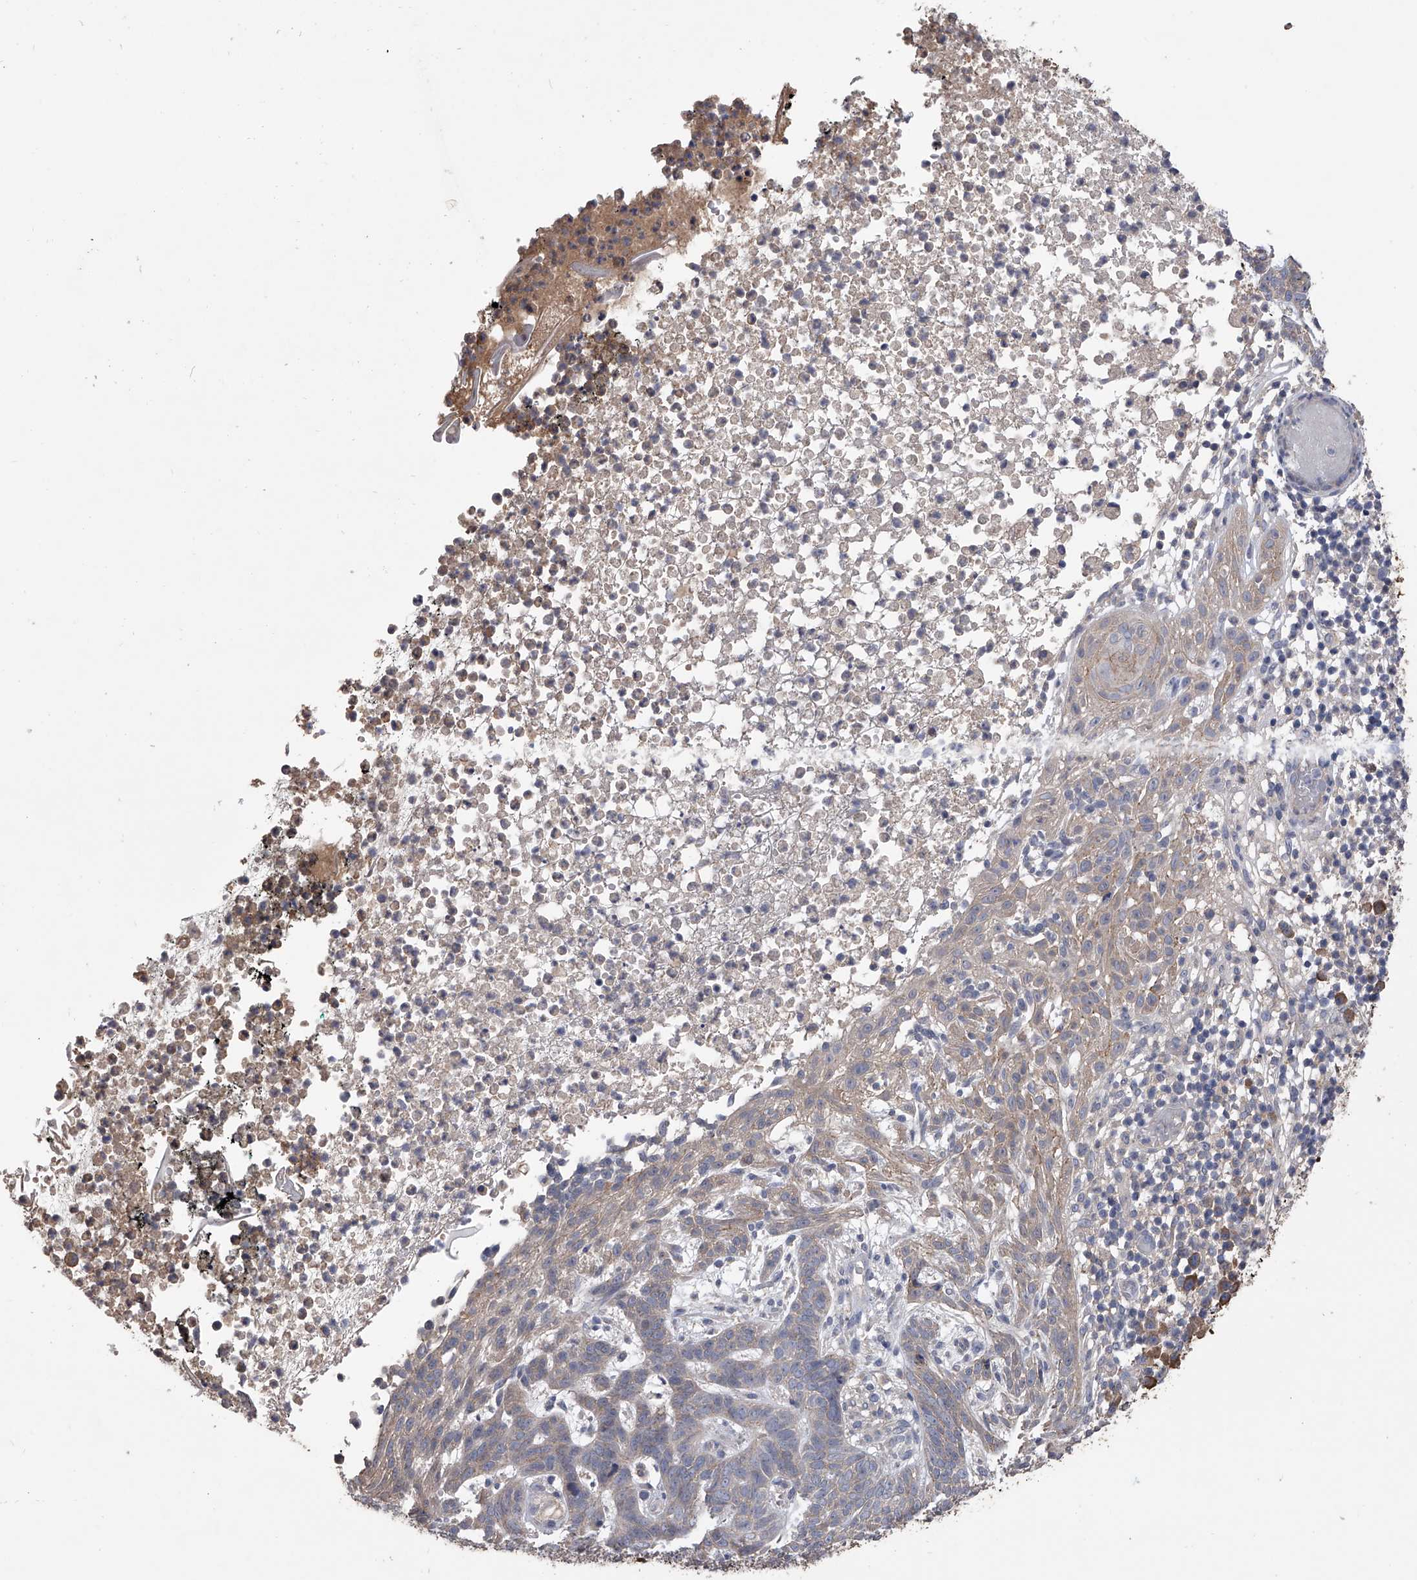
{"staining": {"intensity": "weak", "quantity": "<25%", "location": "cytoplasmic/membranous"}, "tissue": "skin cancer", "cell_type": "Tumor cells", "image_type": "cancer", "snomed": [{"axis": "morphology", "description": "Normal tissue, NOS"}, {"axis": "morphology", "description": "Basal cell carcinoma"}, {"axis": "topography", "description": "Skin"}], "caption": "Immunohistochemical staining of human skin cancer (basal cell carcinoma) displays no significant positivity in tumor cells.", "gene": "ZNF343", "patient": {"sex": "male", "age": 64}}